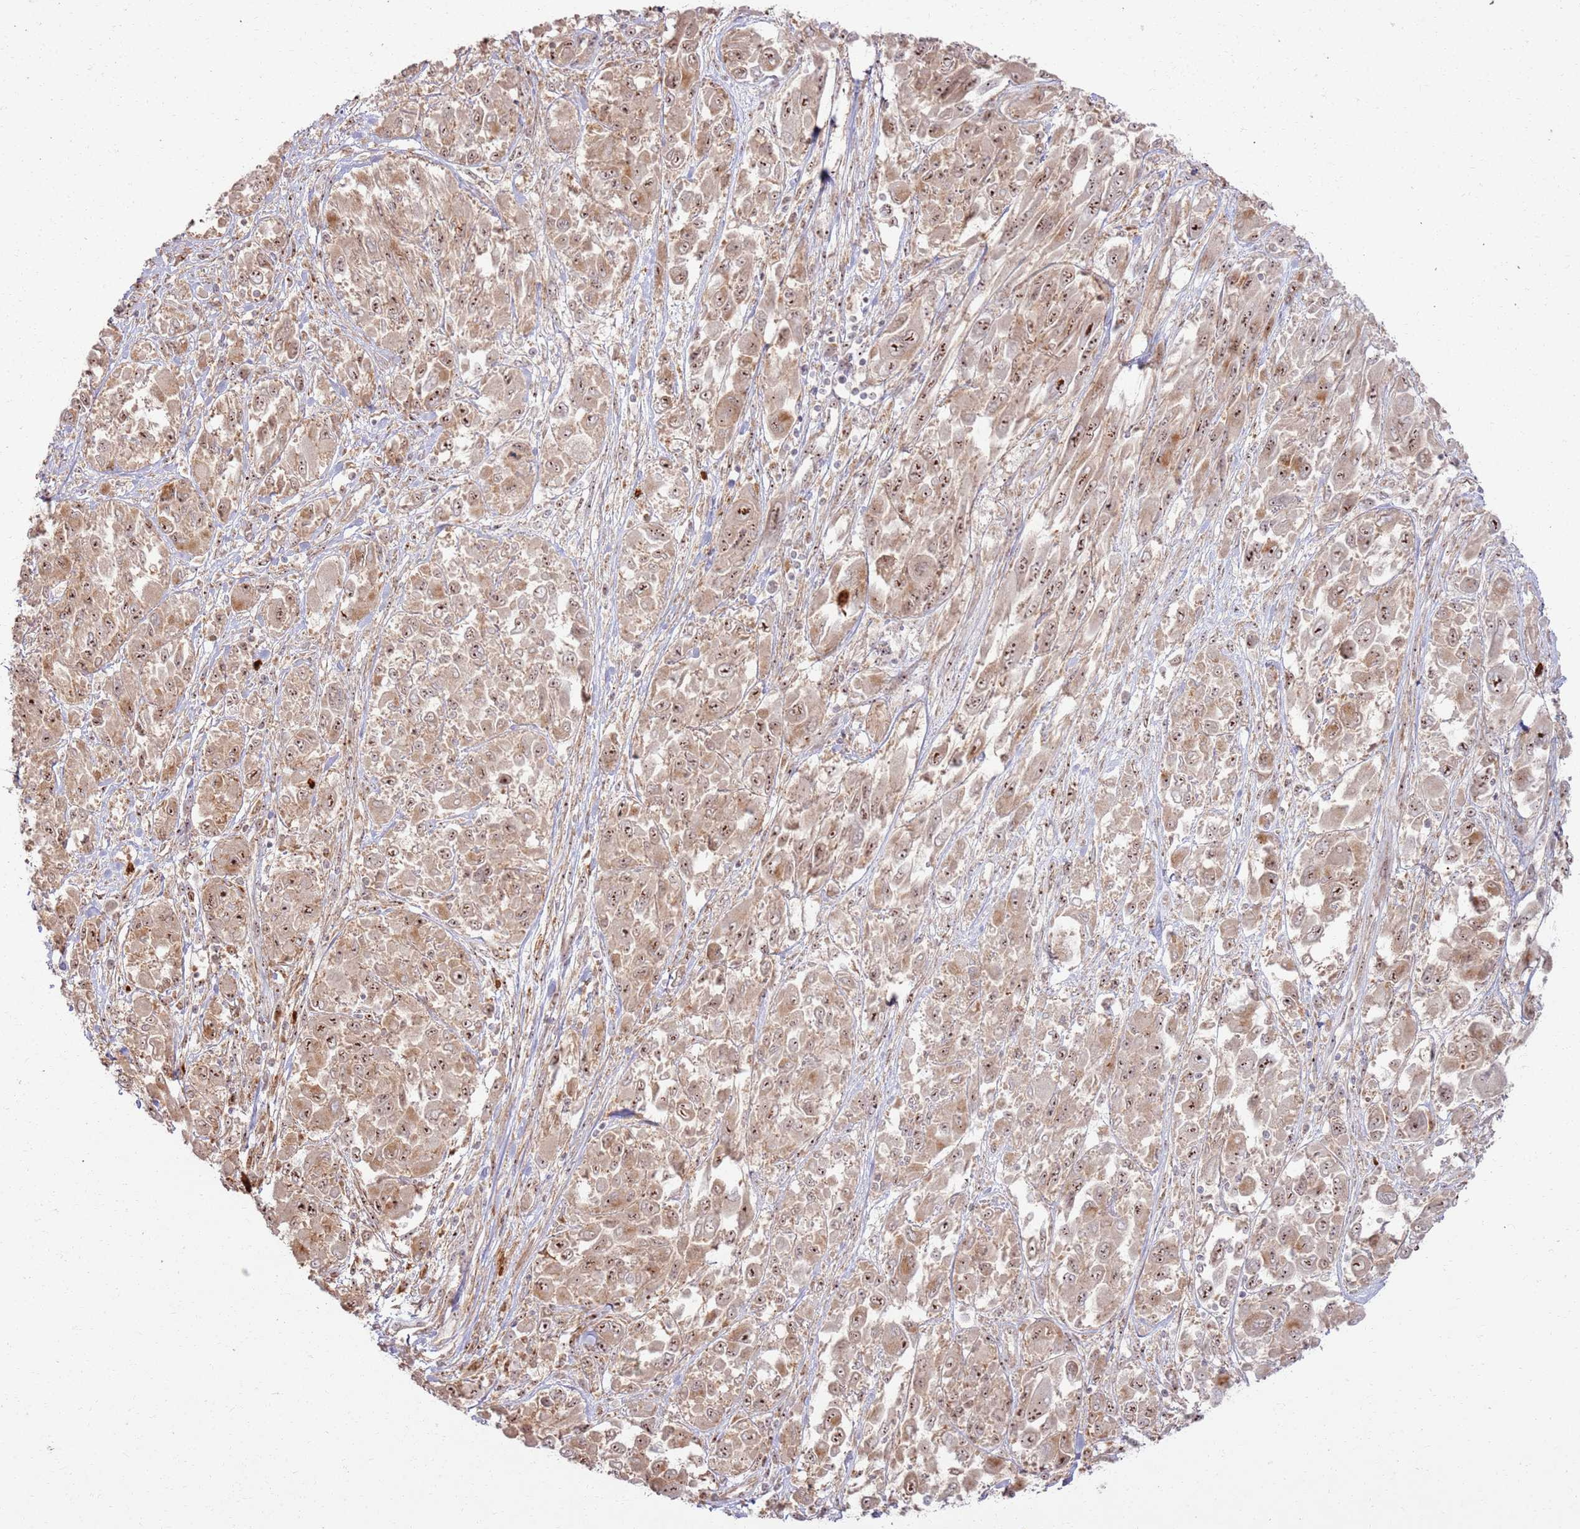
{"staining": {"intensity": "moderate", "quantity": ">75%", "location": "cytoplasmic/membranous,nuclear"}, "tissue": "melanoma", "cell_type": "Tumor cells", "image_type": "cancer", "snomed": [{"axis": "morphology", "description": "Malignant melanoma, NOS"}, {"axis": "topography", "description": "Skin"}], "caption": "High-power microscopy captured an immunohistochemistry (IHC) micrograph of melanoma, revealing moderate cytoplasmic/membranous and nuclear positivity in about >75% of tumor cells. (Stains: DAB in brown, nuclei in blue, Microscopy: brightfield microscopy at high magnification).", "gene": "CNPY1", "patient": {"sex": "female", "age": 91}}